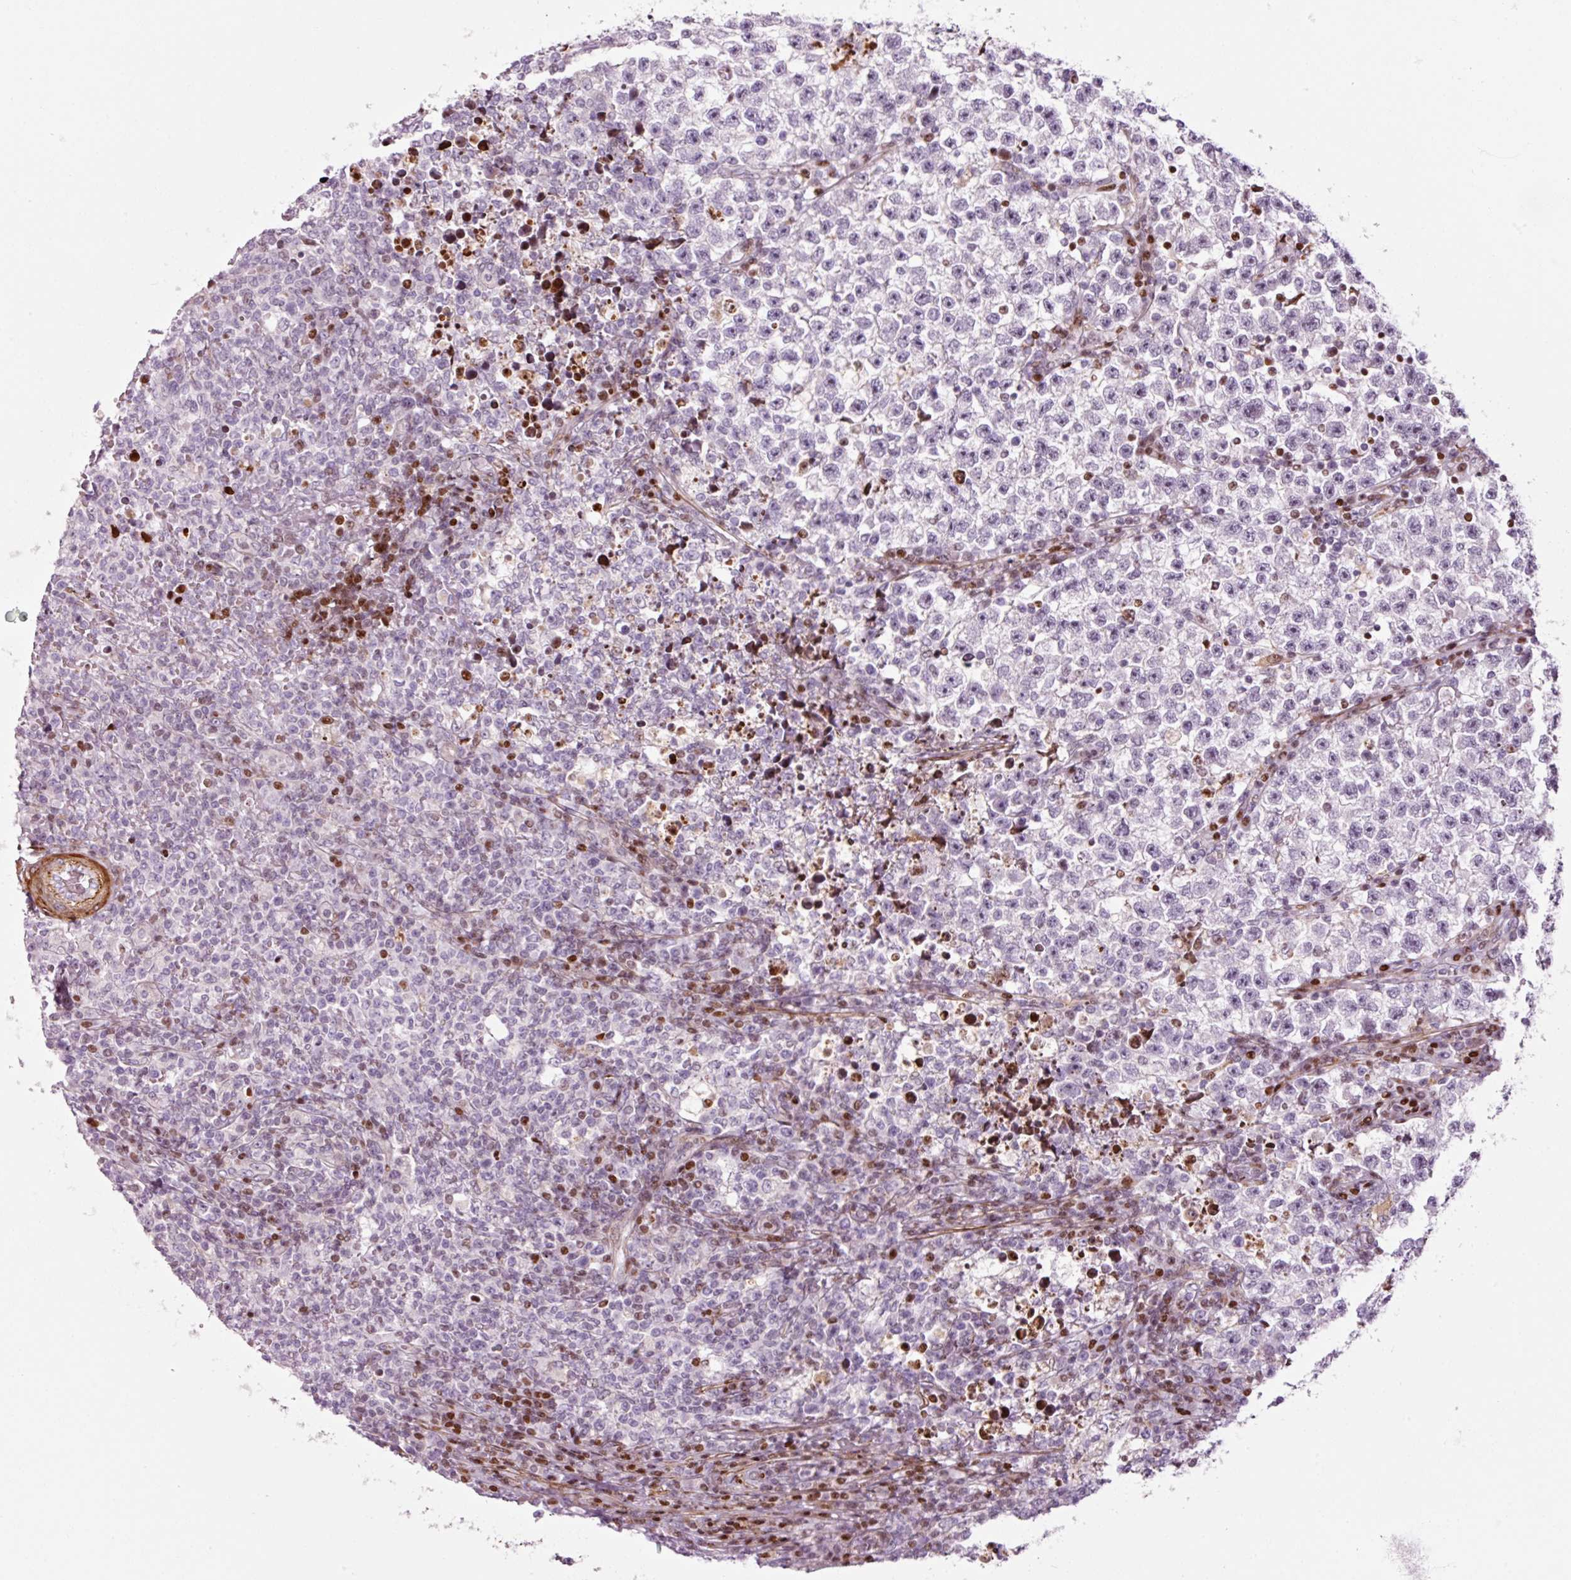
{"staining": {"intensity": "negative", "quantity": "none", "location": "none"}, "tissue": "testis cancer", "cell_type": "Tumor cells", "image_type": "cancer", "snomed": [{"axis": "morphology", "description": "Seminoma, NOS"}, {"axis": "topography", "description": "Testis"}], "caption": "This is a histopathology image of immunohistochemistry (IHC) staining of testis cancer (seminoma), which shows no positivity in tumor cells.", "gene": "ANKRD20A1", "patient": {"sex": "male", "age": 22}}